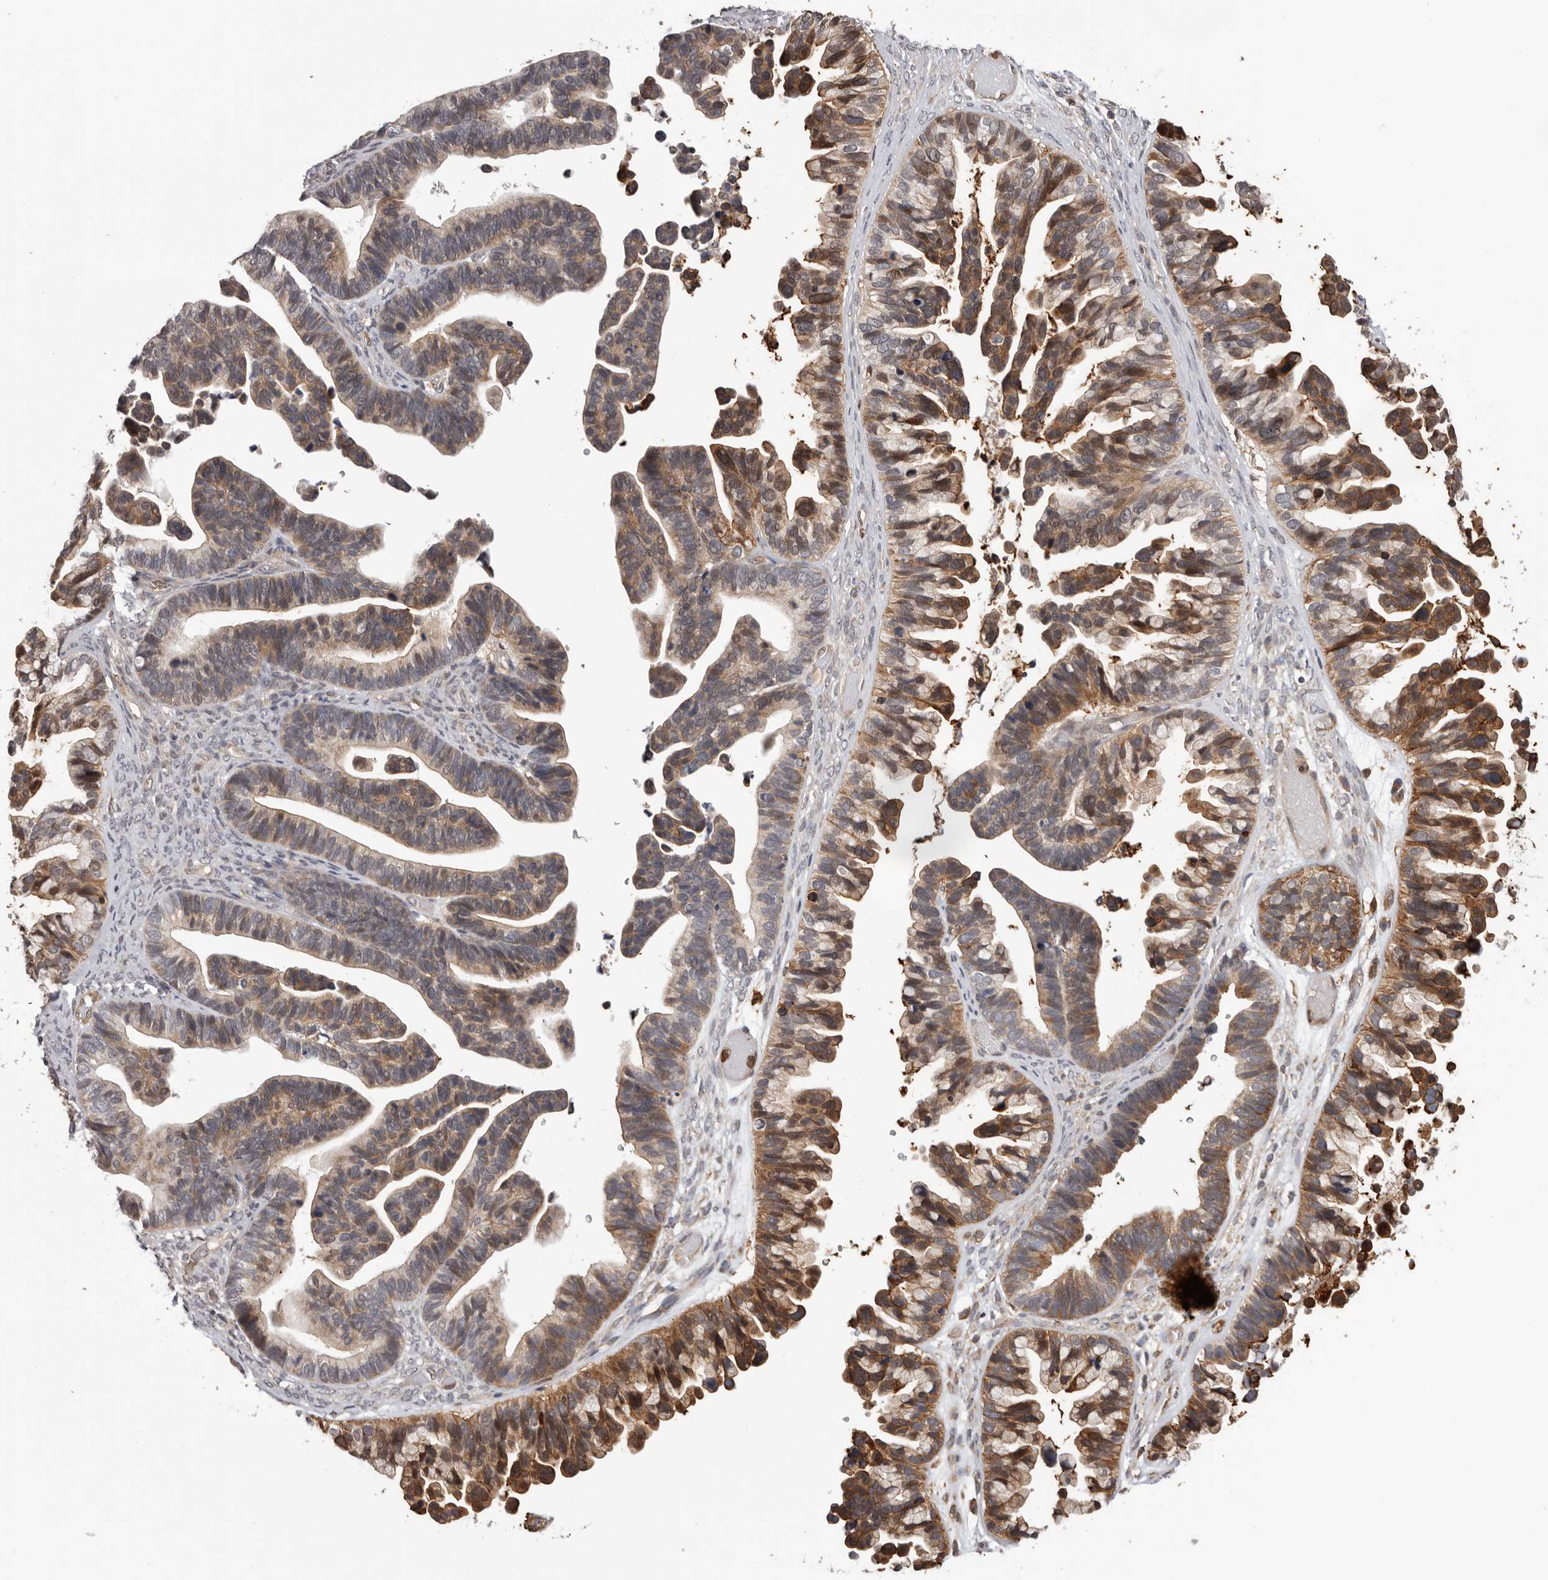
{"staining": {"intensity": "moderate", "quantity": ">75%", "location": "cytoplasmic/membranous"}, "tissue": "ovarian cancer", "cell_type": "Tumor cells", "image_type": "cancer", "snomed": [{"axis": "morphology", "description": "Cystadenocarcinoma, serous, NOS"}, {"axis": "topography", "description": "Ovary"}], "caption": "IHC histopathology image of human serous cystadenocarcinoma (ovarian) stained for a protein (brown), which exhibits medium levels of moderate cytoplasmic/membranous positivity in about >75% of tumor cells.", "gene": "PRR12", "patient": {"sex": "female", "age": 56}}